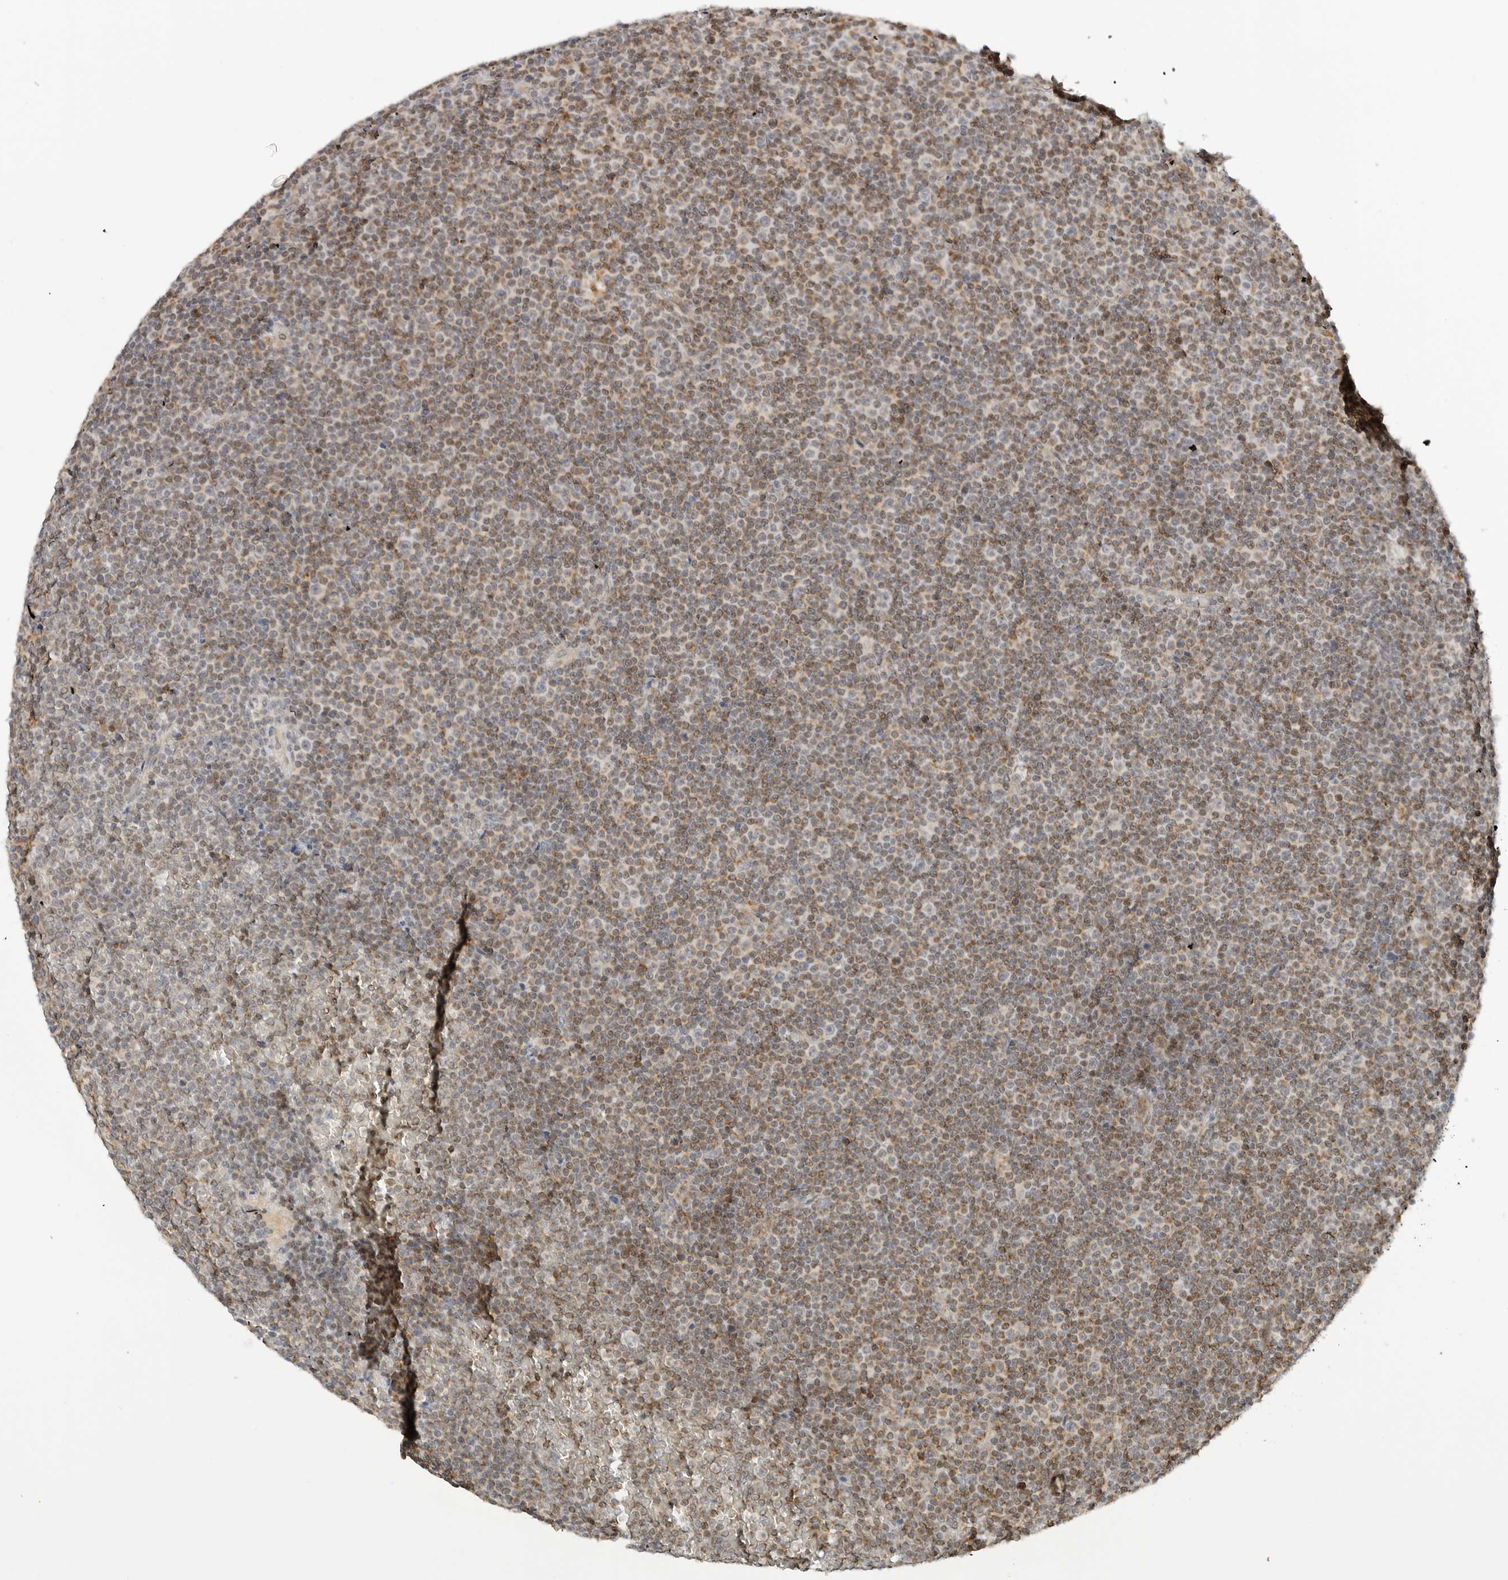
{"staining": {"intensity": "moderate", "quantity": "25%-75%", "location": "cytoplasmic/membranous"}, "tissue": "lymphoma", "cell_type": "Tumor cells", "image_type": "cancer", "snomed": [{"axis": "morphology", "description": "Malignant lymphoma, non-Hodgkin's type, Low grade"}, {"axis": "topography", "description": "Lymph node"}], "caption": "An image showing moderate cytoplasmic/membranous positivity in approximately 25%-75% of tumor cells in low-grade malignant lymphoma, non-Hodgkin's type, as visualized by brown immunohistochemical staining.", "gene": "DYRK4", "patient": {"sex": "female", "age": 67}}